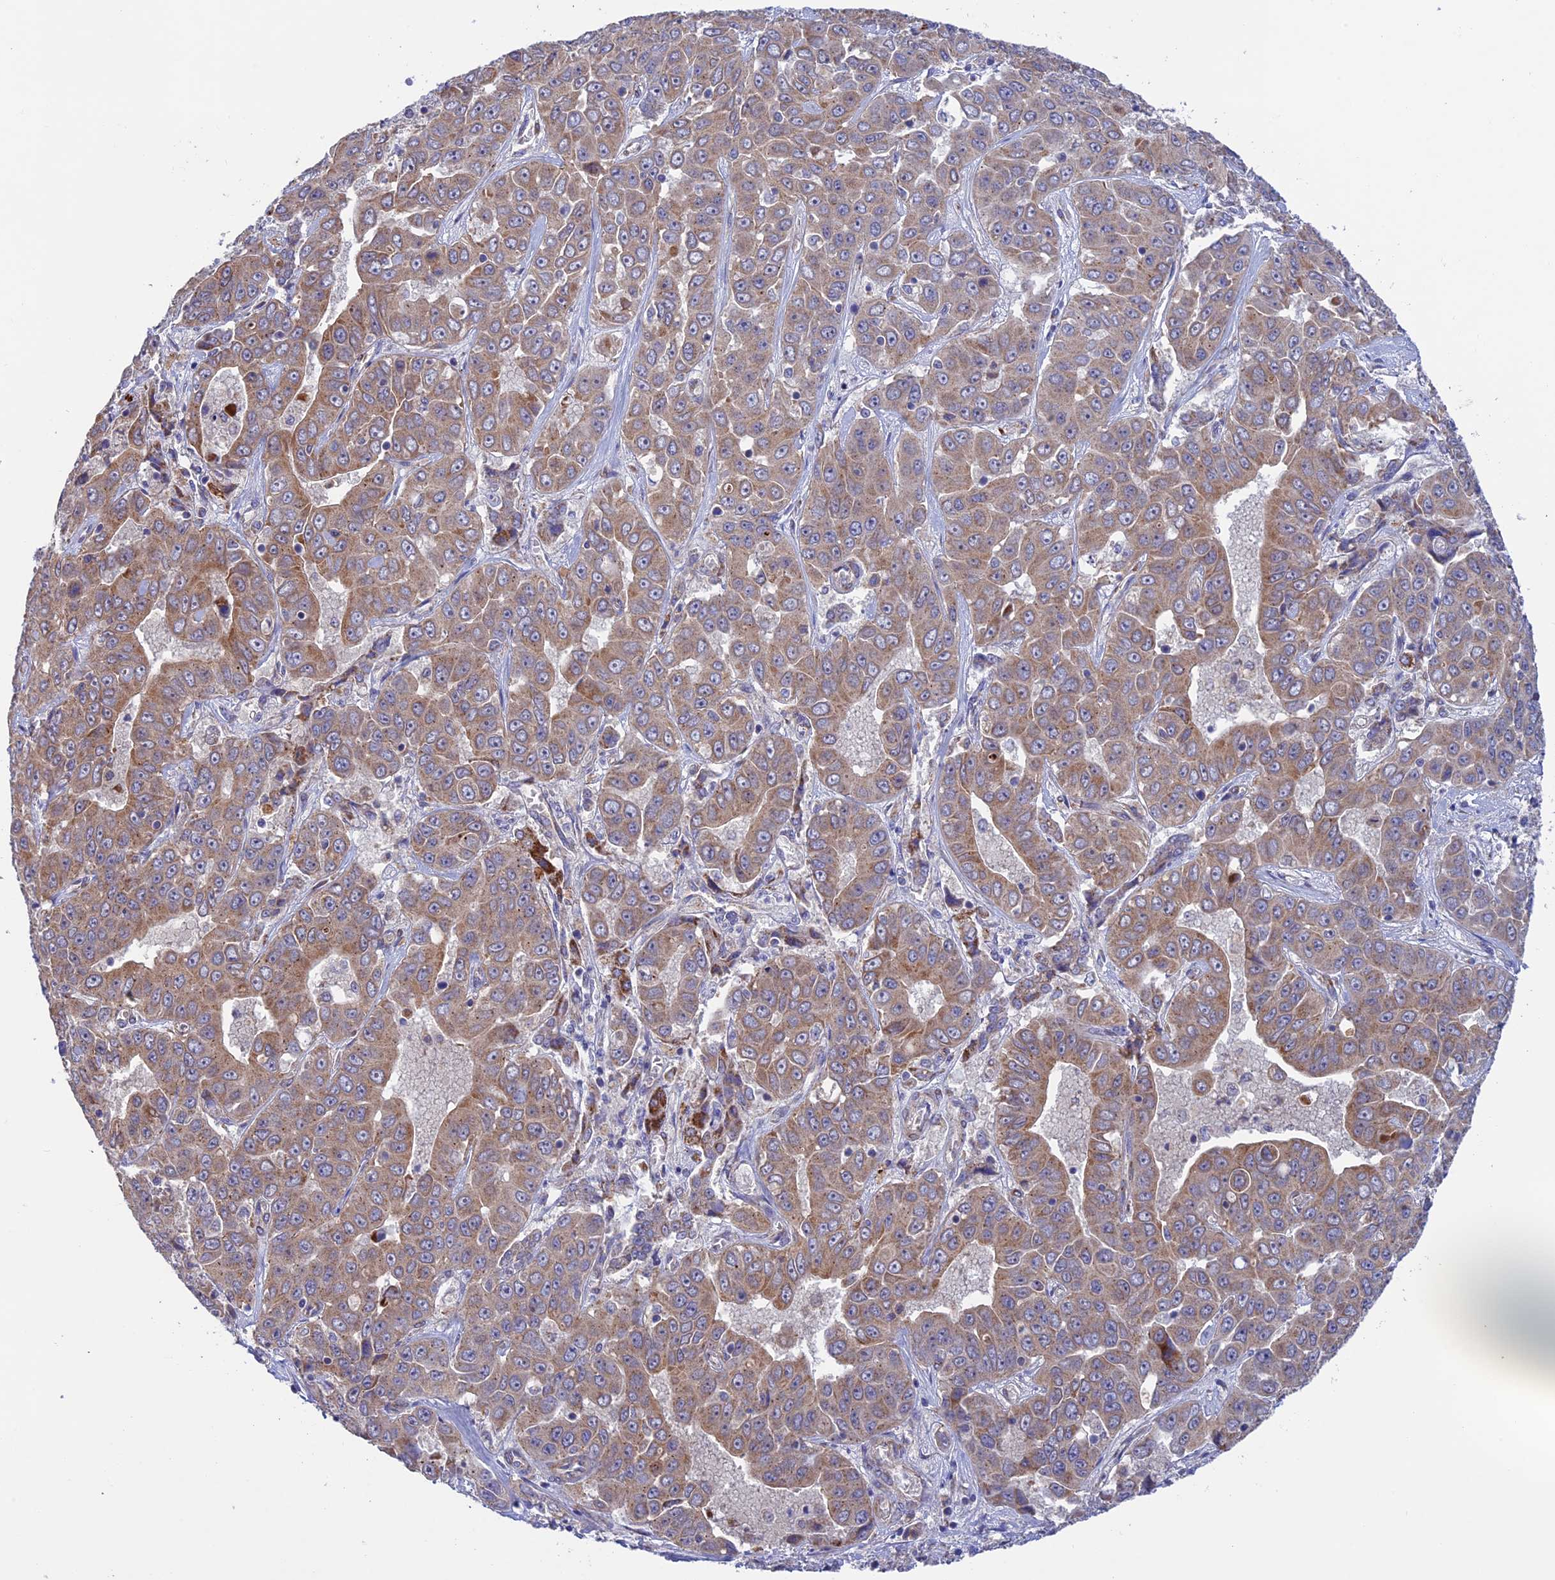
{"staining": {"intensity": "moderate", "quantity": ">75%", "location": "cytoplasmic/membranous"}, "tissue": "liver cancer", "cell_type": "Tumor cells", "image_type": "cancer", "snomed": [{"axis": "morphology", "description": "Cholangiocarcinoma"}, {"axis": "topography", "description": "Liver"}], "caption": "Human cholangiocarcinoma (liver) stained with a protein marker reveals moderate staining in tumor cells.", "gene": "ETFDH", "patient": {"sex": "female", "age": 52}}